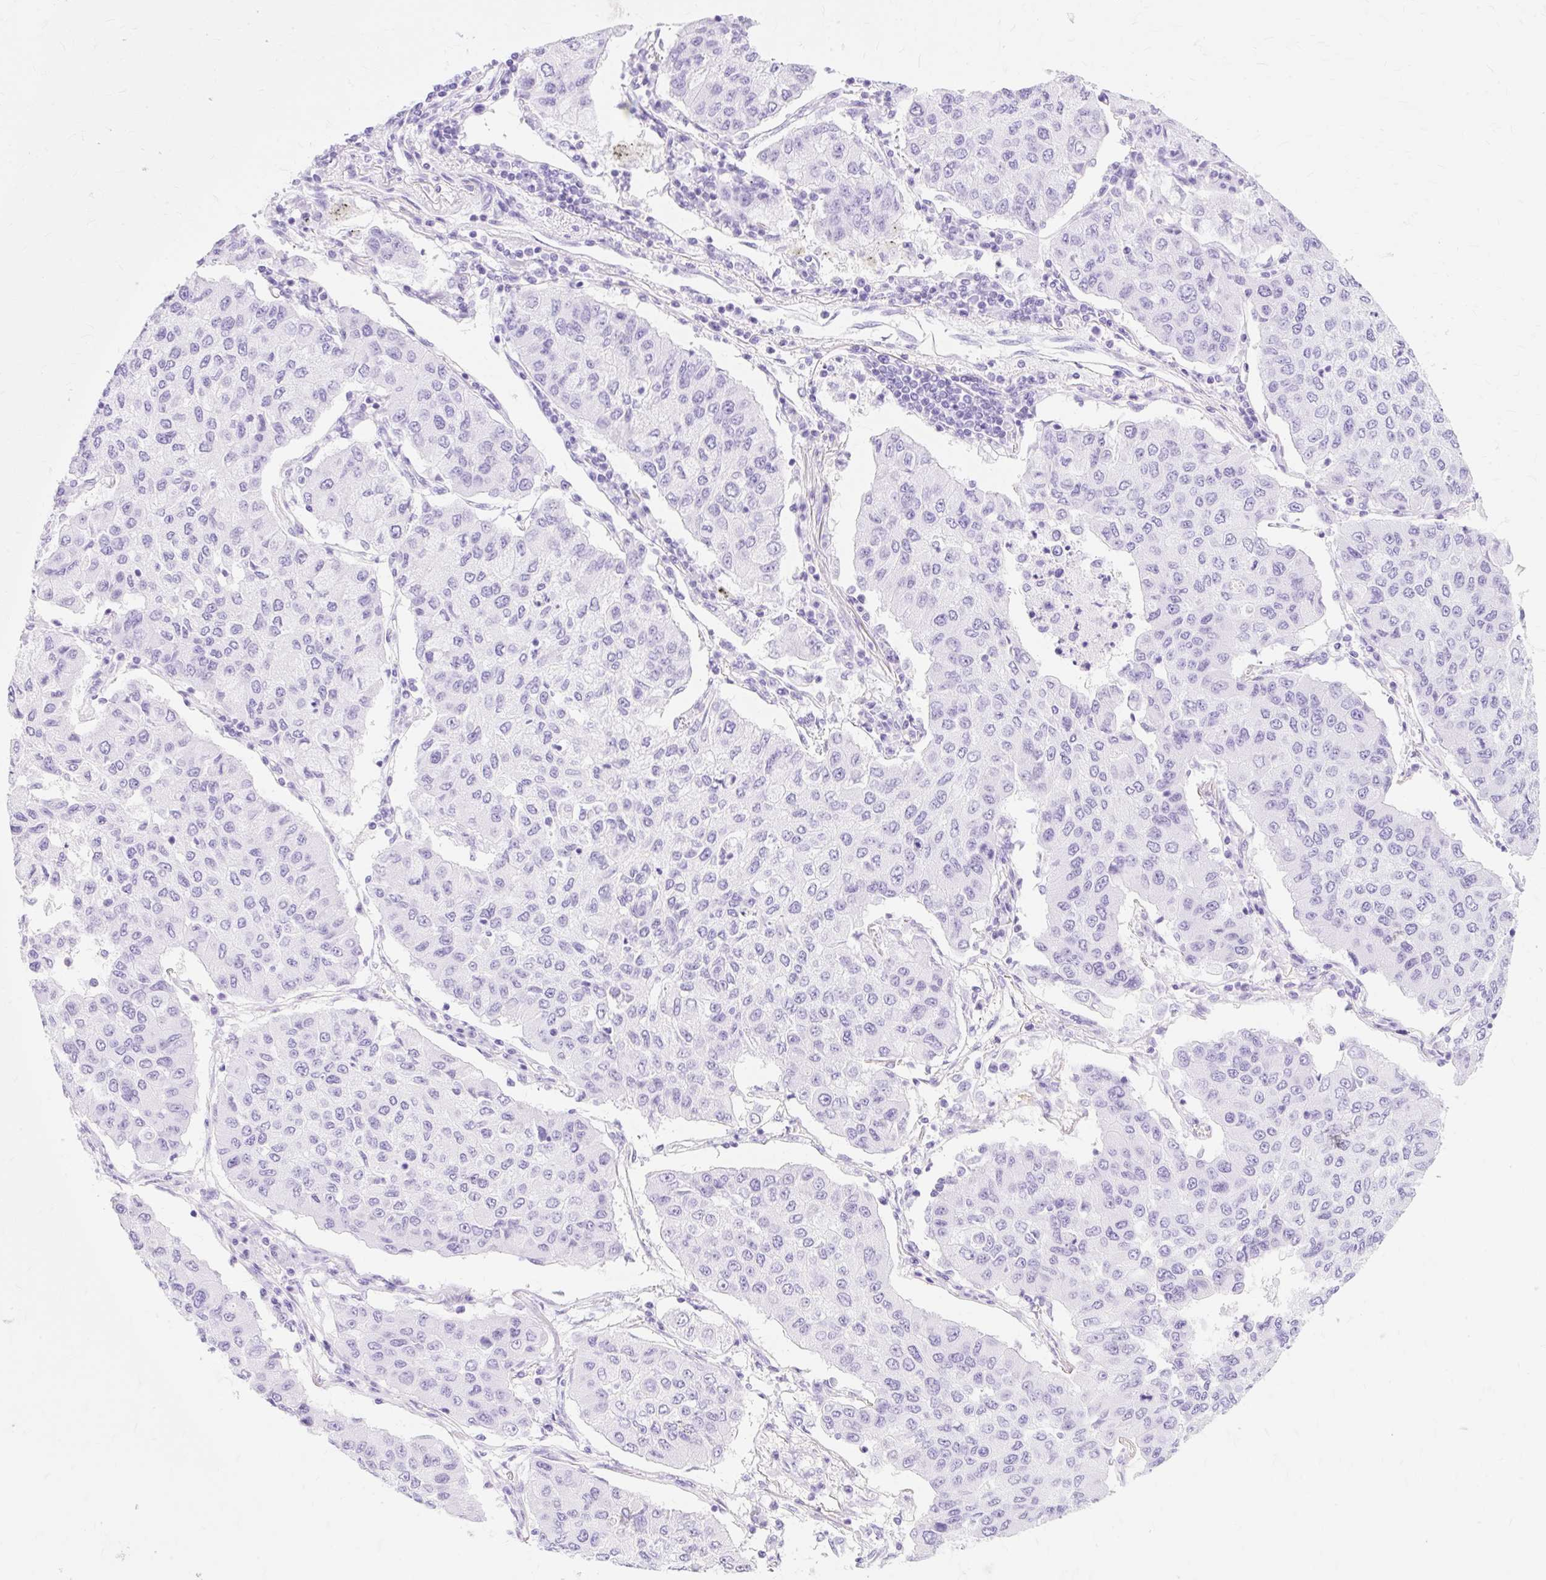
{"staining": {"intensity": "negative", "quantity": "none", "location": "none"}, "tissue": "lung cancer", "cell_type": "Tumor cells", "image_type": "cancer", "snomed": [{"axis": "morphology", "description": "Squamous cell carcinoma, NOS"}, {"axis": "topography", "description": "Lung"}], "caption": "The histopathology image demonstrates no staining of tumor cells in lung cancer (squamous cell carcinoma). The staining is performed using DAB (3,3'-diaminobenzidine) brown chromogen with nuclei counter-stained in using hematoxylin.", "gene": "MBP", "patient": {"sex": "male", "age": 74}}